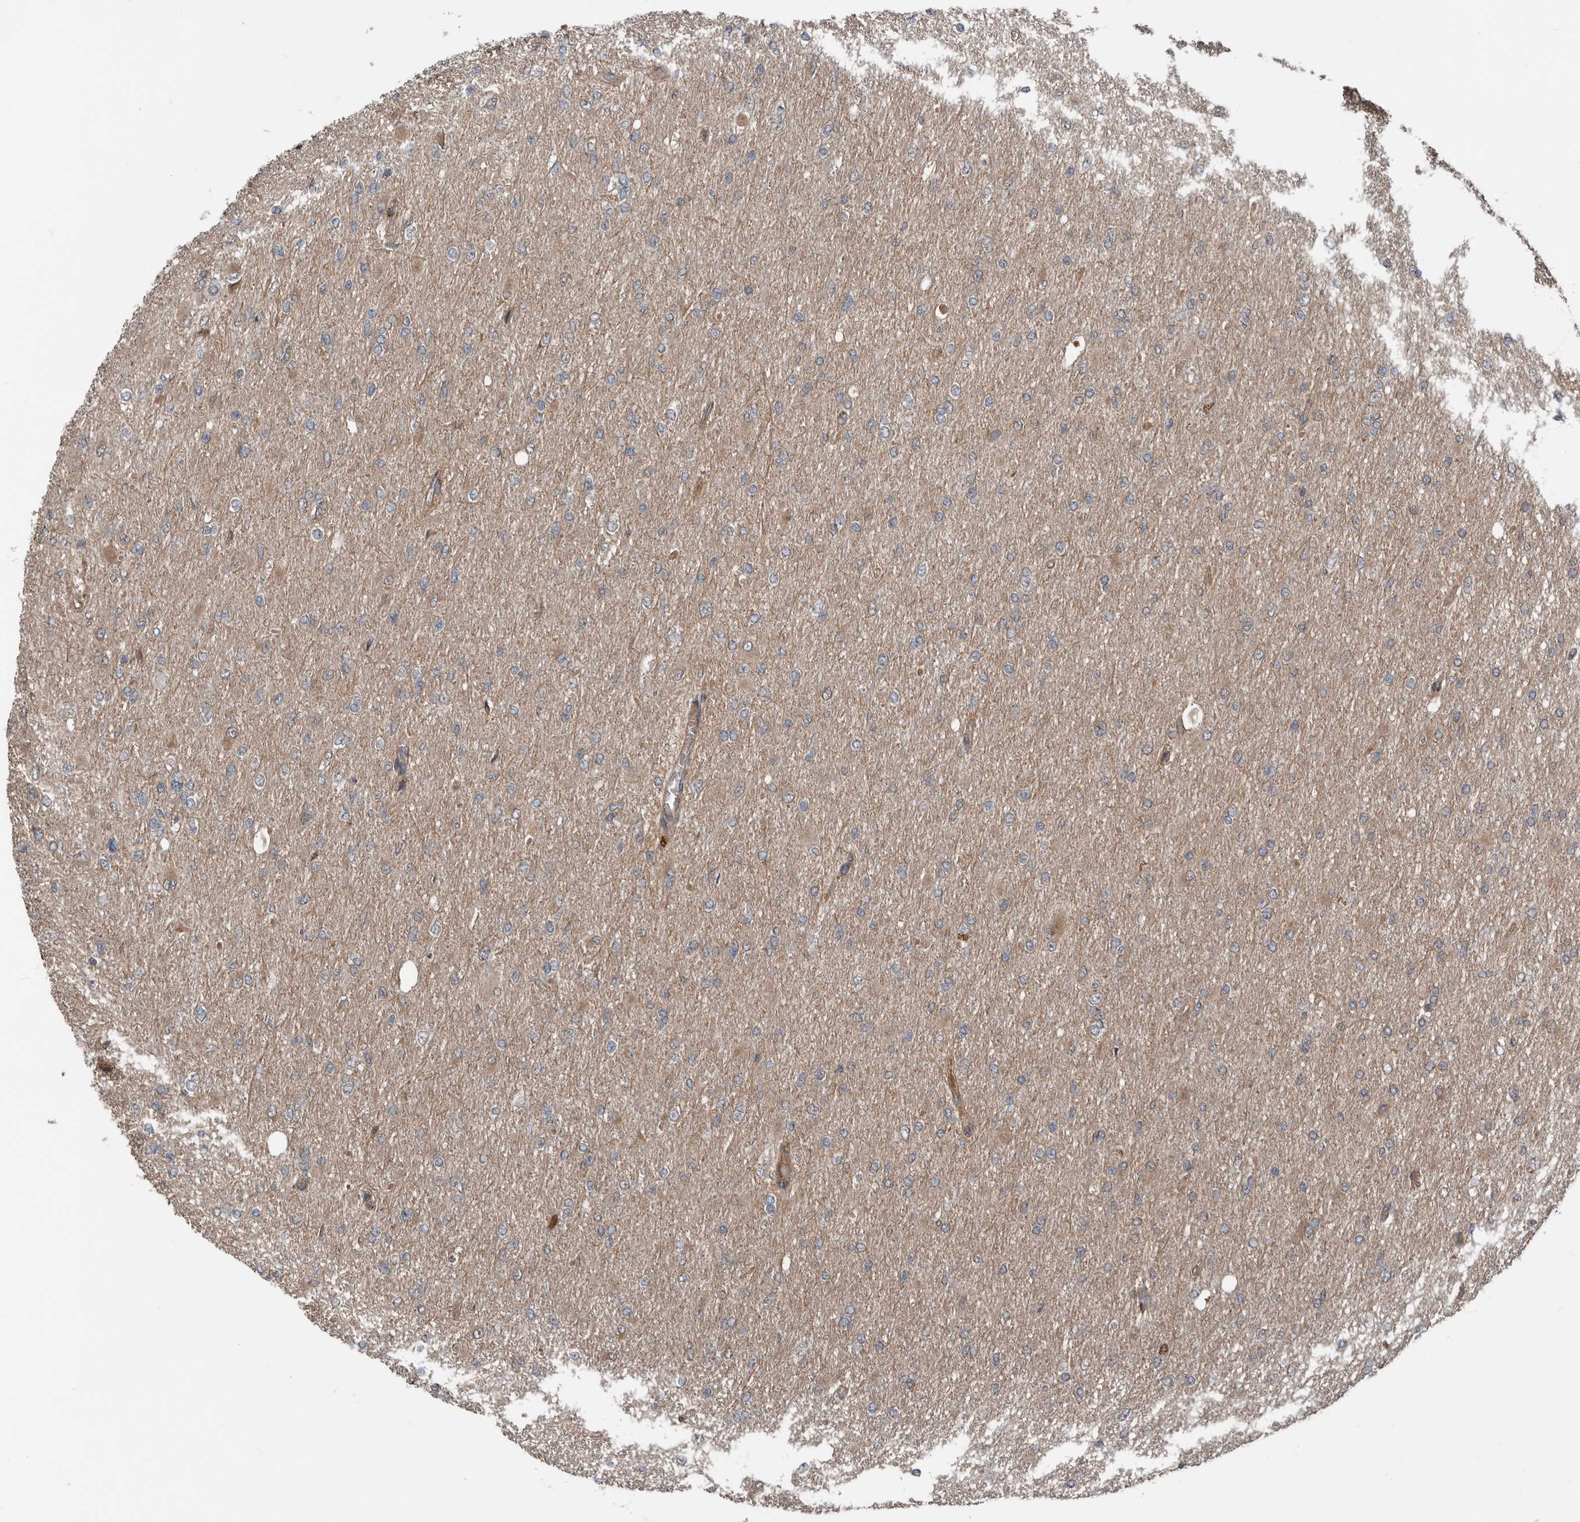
{"staining": {"intensity": "negative", "quantity": "none", "location": "none"}, "tissue": "glioma", "cell_type": "Tumor cells", "image_type": "cancer", "snomed": [{"axis": "morphology", "description": "Glioma, malignant, High grade"}, {"axis": "topography", "description": "Cerebral cortex"}], "caption": "DAB immunohistochemical staining of malignant glioma (high-grade) reveals no significant staining in tumor cells.", "gene": "DNAJB4", "patient": {"sex": "female", "age": 36}}